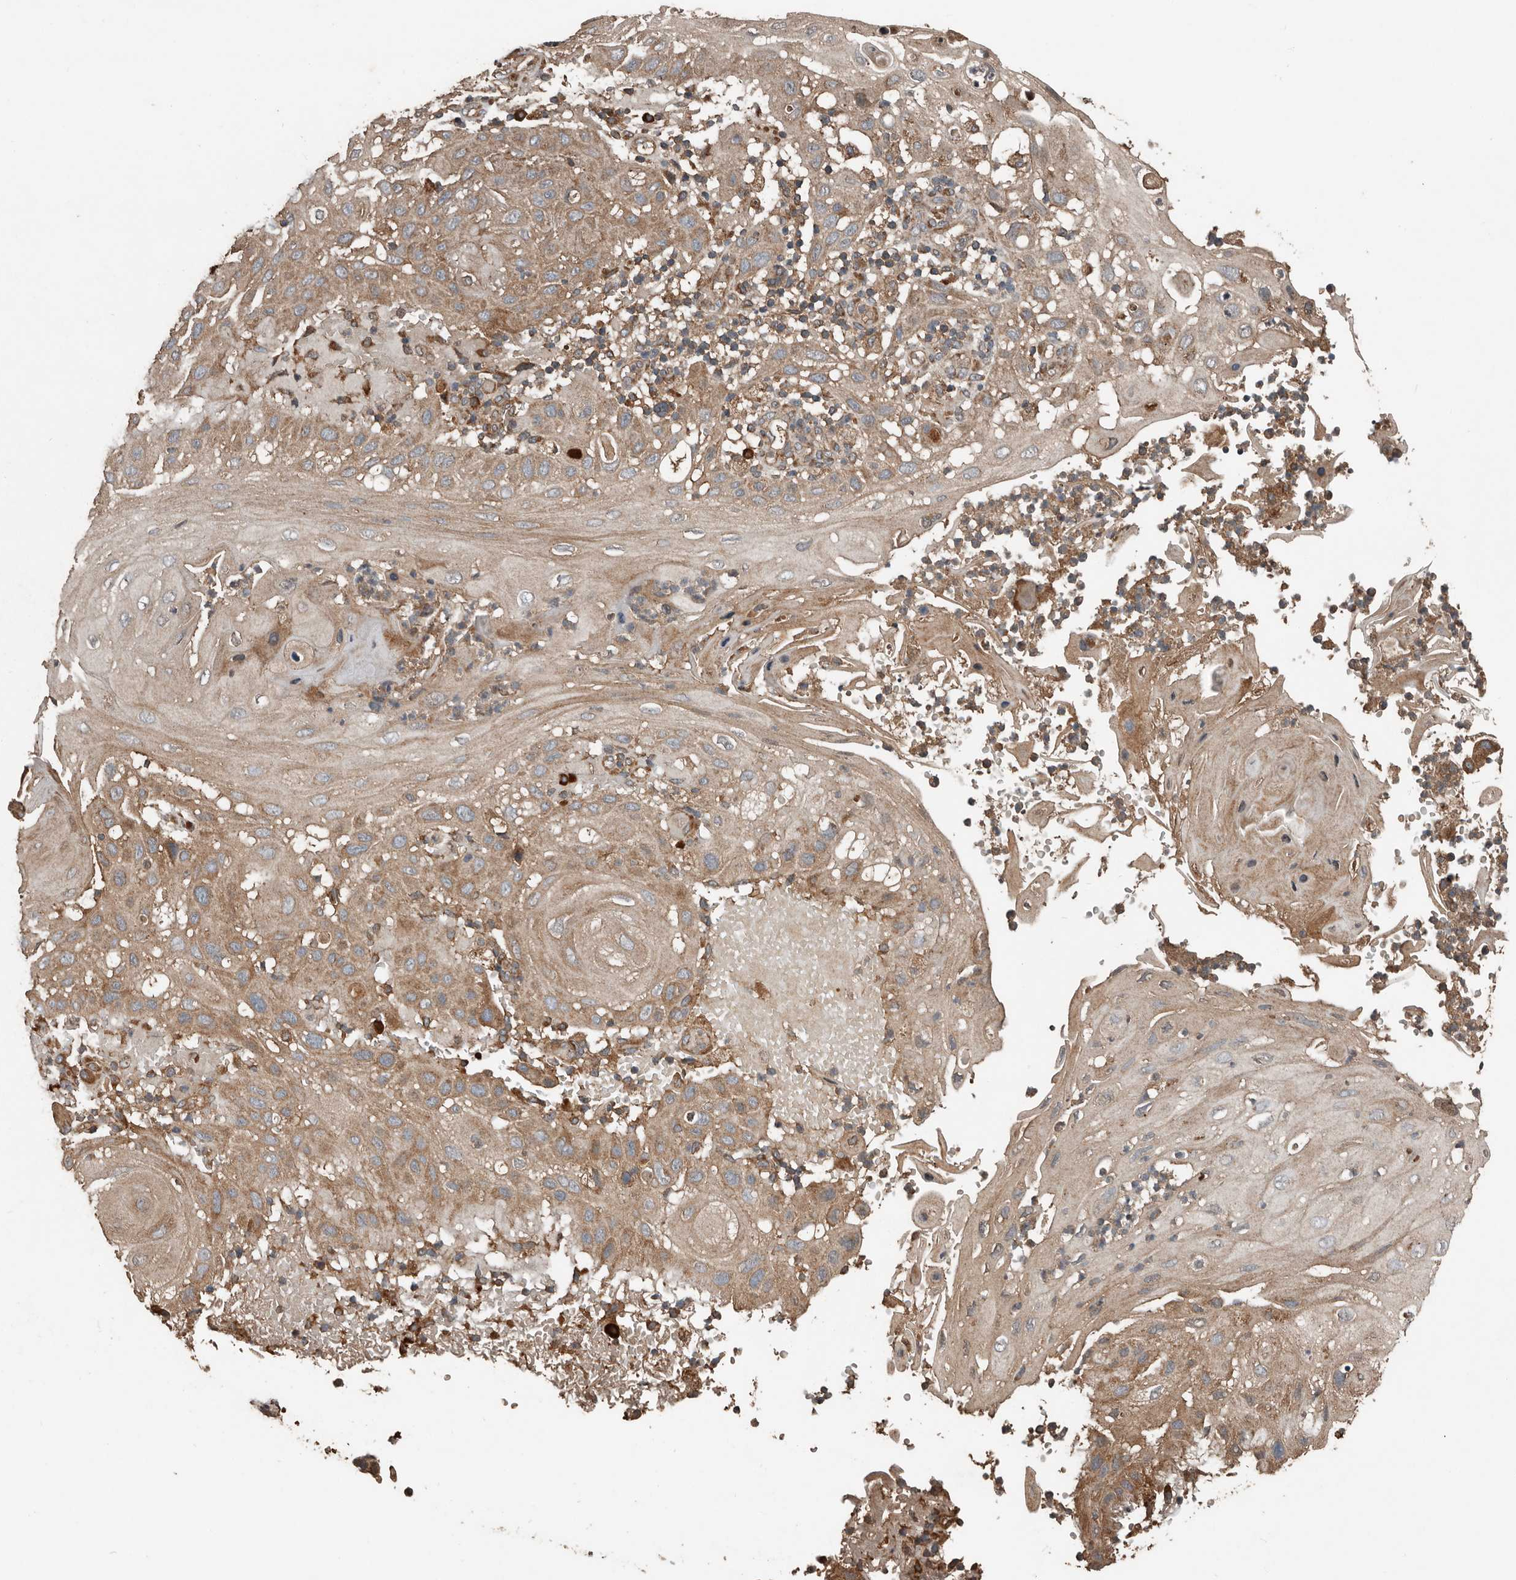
{"staining": {"intensity": "moderate", "quantity": ">75%", "location": "cytoplasmic/membranous"}, "tissue": "skin cancer", "cell_type": "Tumor cells", "image_type": "cancer", "snomed": [{"axis": "morphology", "description": "Normal tissue, NOS"}, {"axis": "morphology", "description": "Squamous cell carcinoma, NOS"}, {"axis": "topography", "description": "Skin"}], "caption": "The image reveals a brown stain indicating the presence of a protein in the cytoplasmic/membranous of tumor cells in skin cancer.", "gene": "RNF207", "patient": {"sex": "female", "age": 96}}